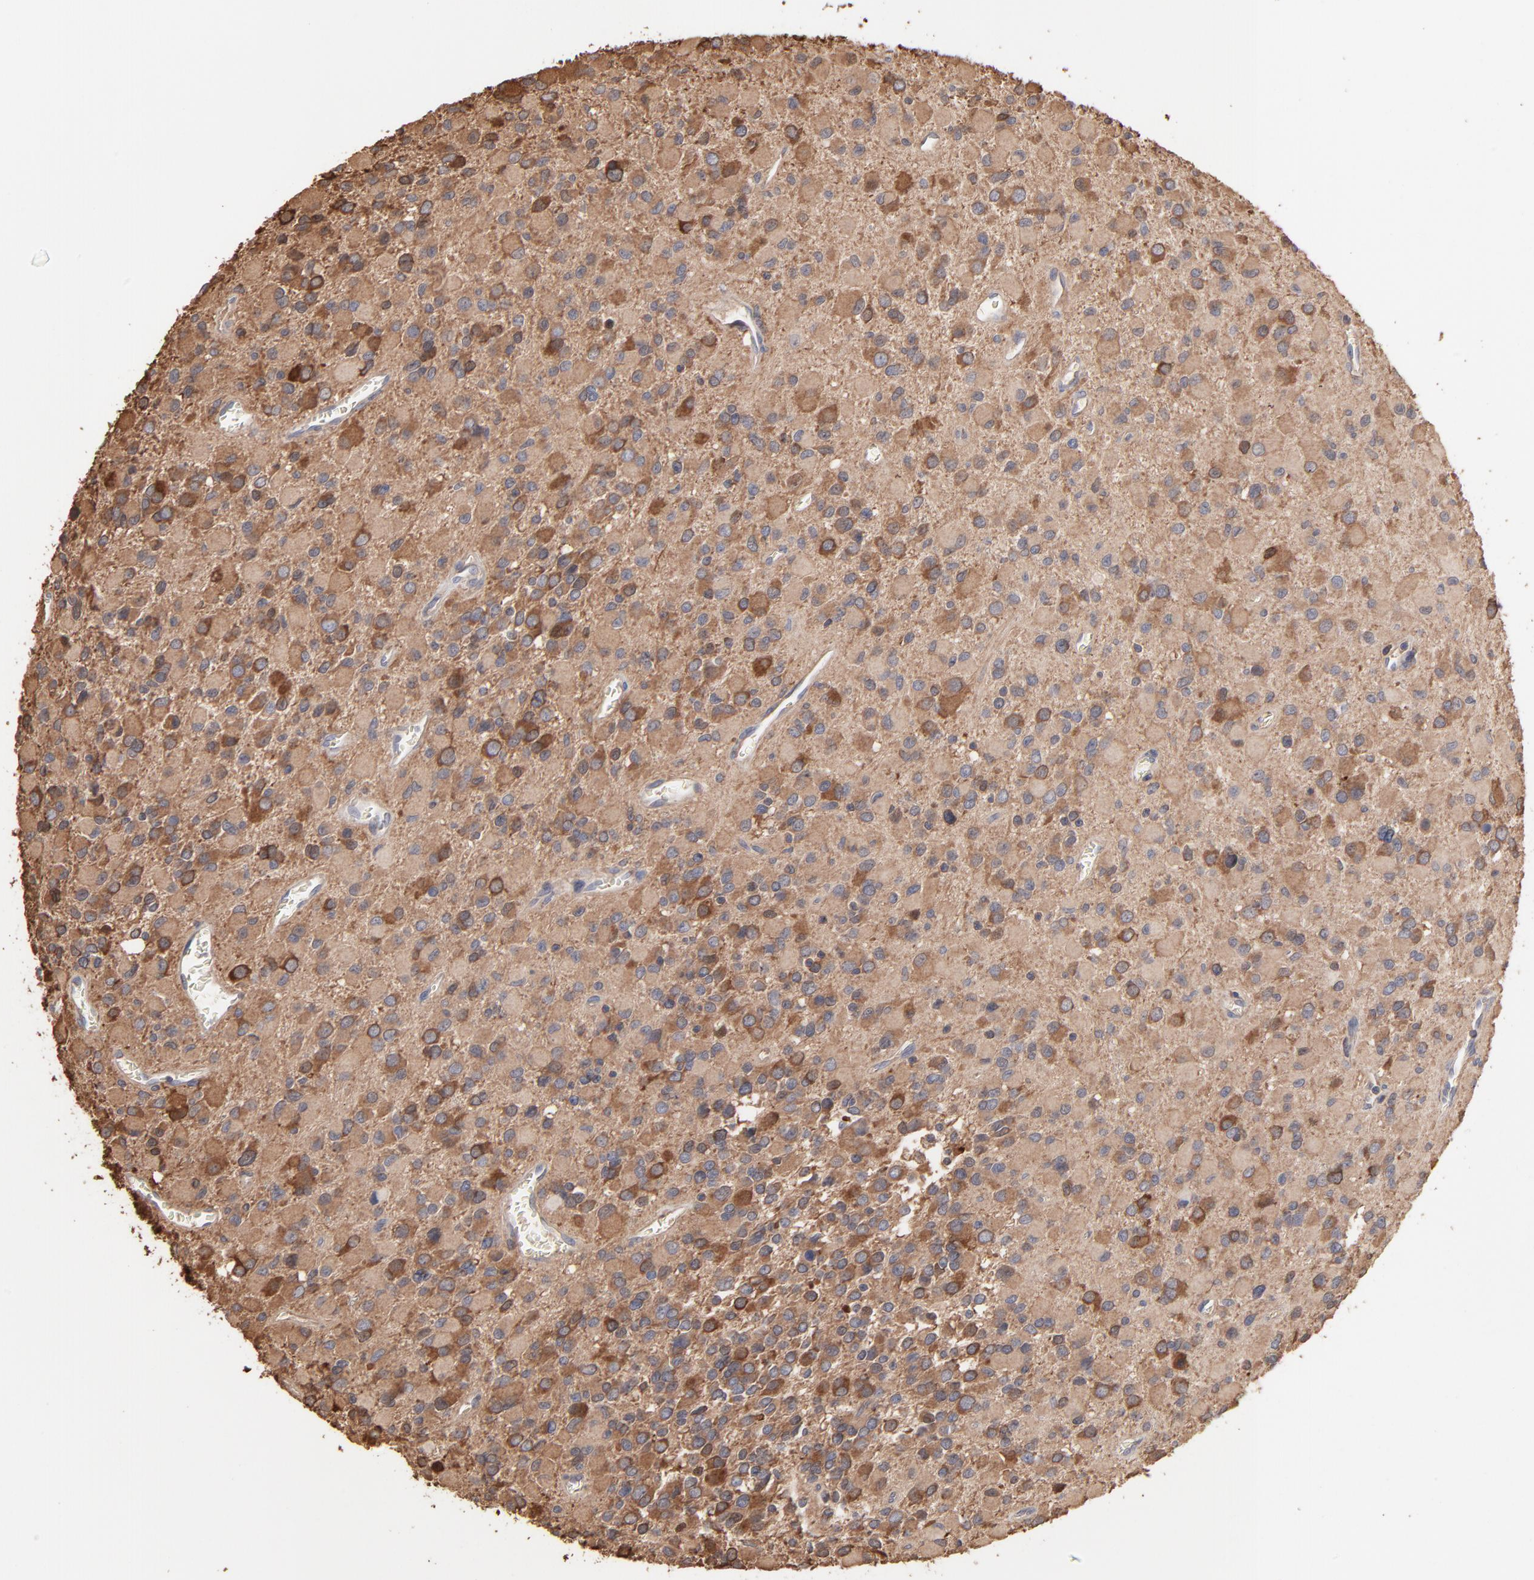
{"staining": {"intensity": "moderate", "quantity": "25%-75%", "location": "cytoplasmic/membranous"}, "tissue": "glioma", "cell_type": "Tumor cells", "image_type": "cancer", "snomed": [{"axis": "morphology", "description": "Glioma, malignant, Low grade"}, {"axis": "topography", "description": "Brain"}], "caption": "DAB immunohistochemical staining of human malignant low-grade glioma shows moderate cytoplasmic/membranous protein expression in approximately 25%-75% of tumor cells.", "gene": "TANGO2", "patient": {"sex": "male", "age": 42}}